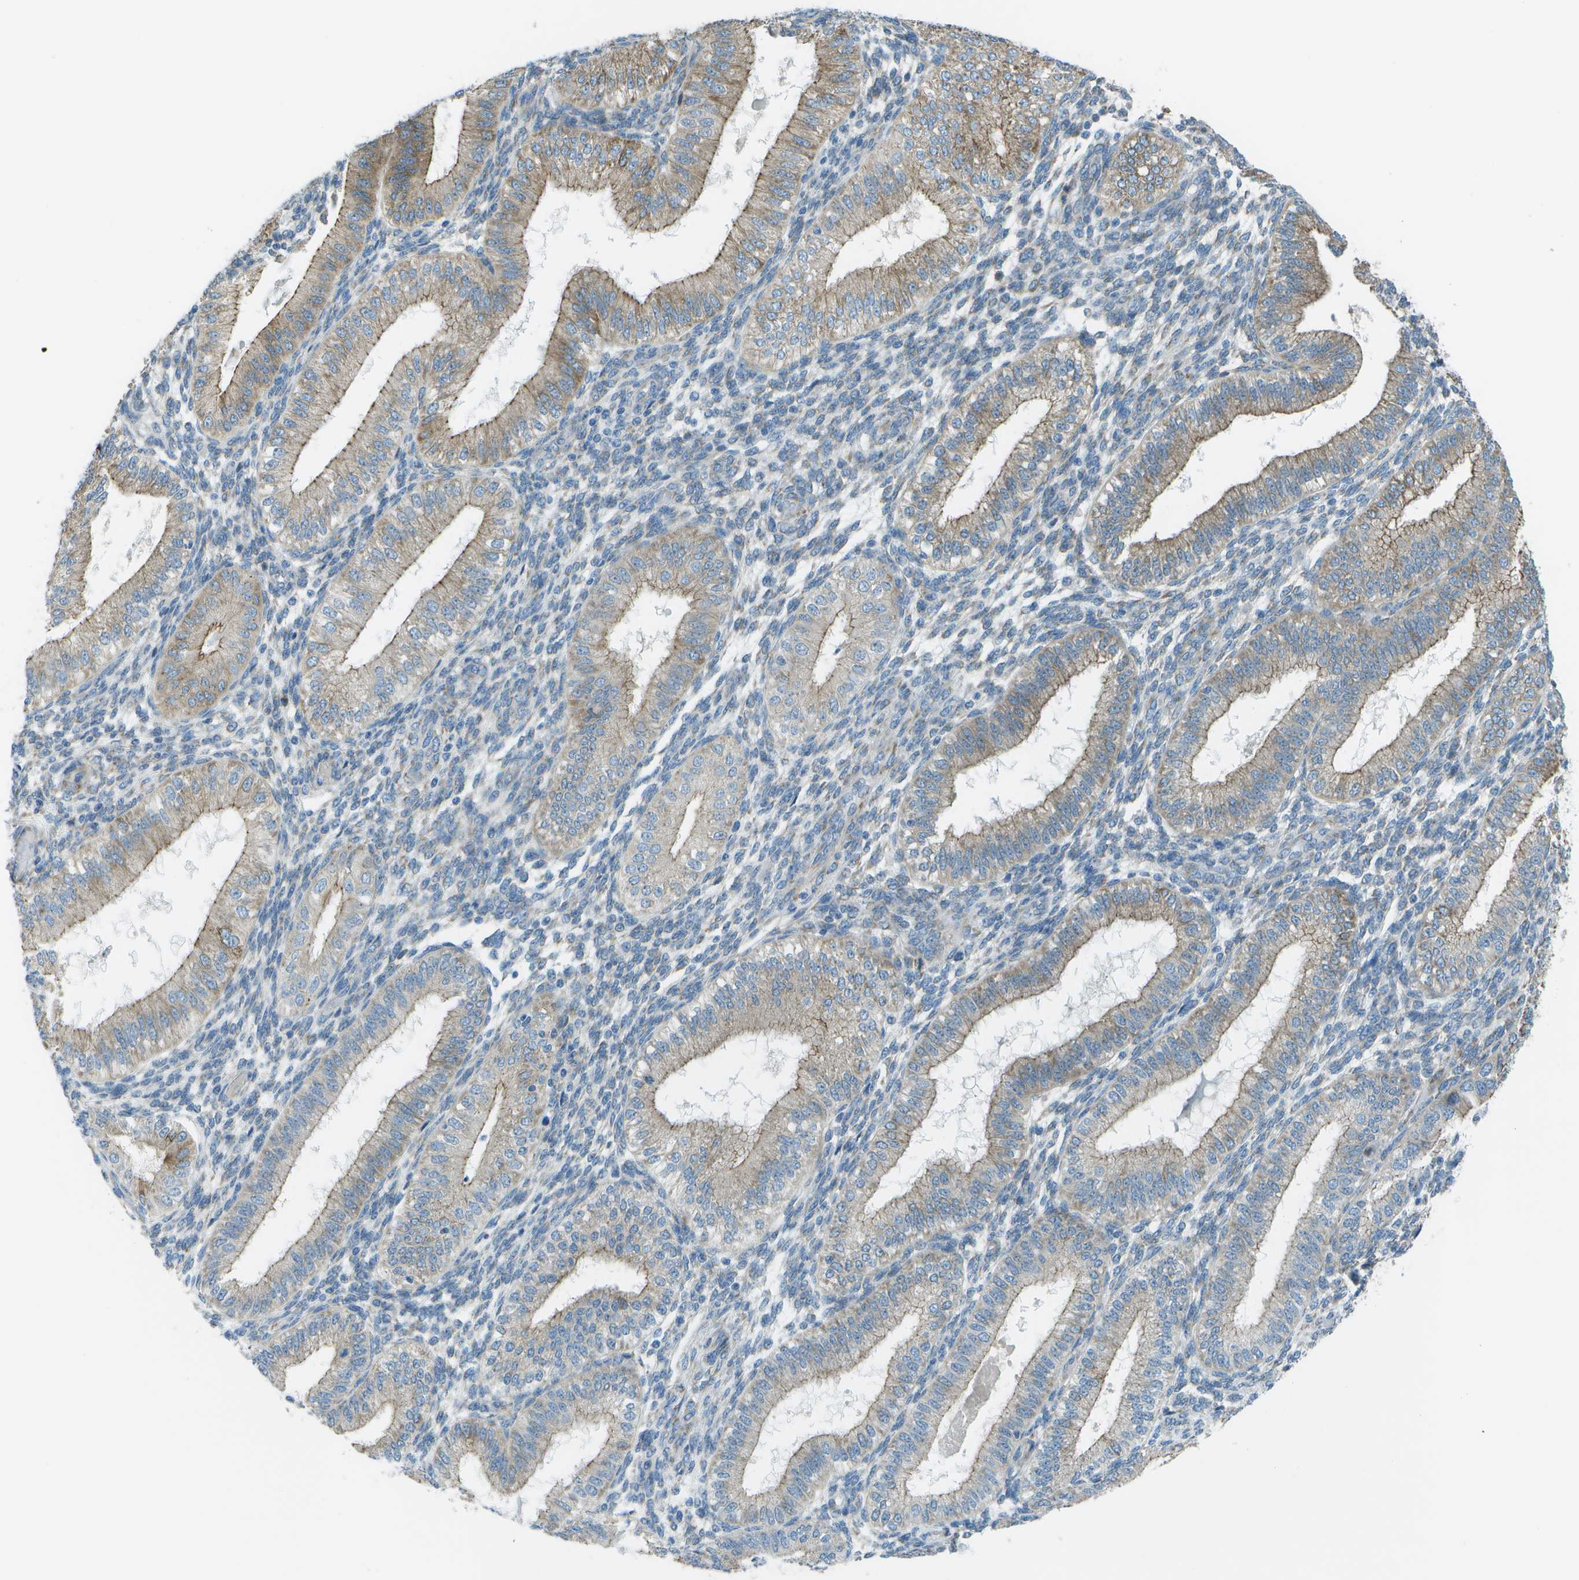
{"staining": {"intensity": "negative", "quantity": "none", "location": "none"}, "tissue": "endometrium", "cell_type": "Cells in endometrial stroma", "image_type": "normal", "snomed": [{"axis": "morphology", "description": "Normal tissue, NOS"}, {"axis": "topography", "description": "Endometrium"}], "caption": "Immunohistochemistry of normal human endometrium shows no positivity in cells in endometrial stroma.", "gene": "KCTD3", "patient": {"sex": "female", "age": 39}}